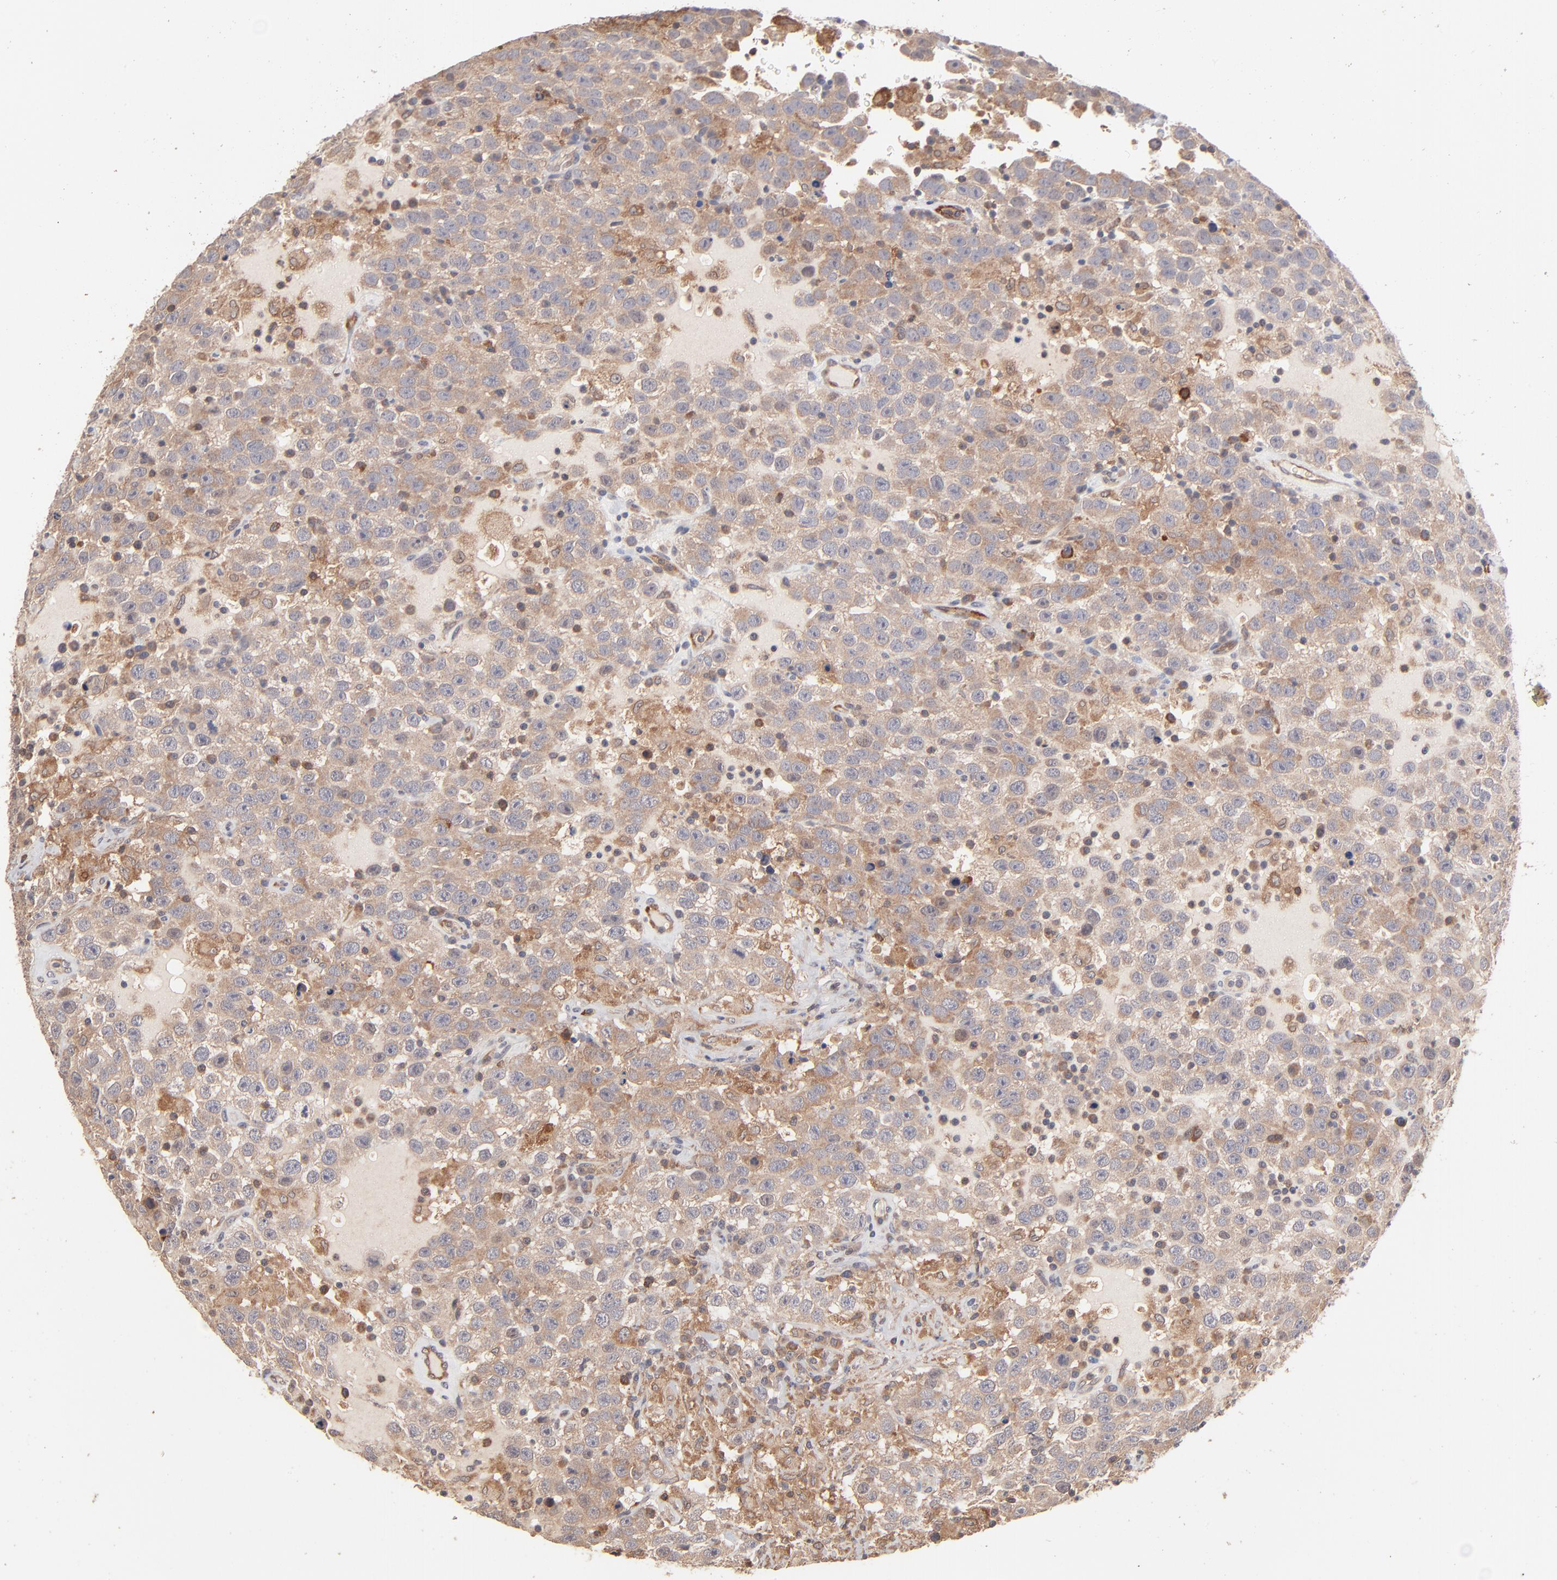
{"staining": {"intensity": "weak", "quantity": ">75%", "location": "cytoplasmic/membranous"}, "tissue": "testis cancer", "cell_type": "Tumor cells", "image_type": "cancer", "snomed": [{"axis": "morphology", "description": "Seminoma, NOS"}, {"axis": "topography", "description": "Testis"}], "caption": "The immunohistochemical stain labels weak cytoplasmic/membranous positivity in tumor cells of testis seminoma tissue.", "gene": "IVNS1ABP", "patient": {"sex": "male", "age": 41}}